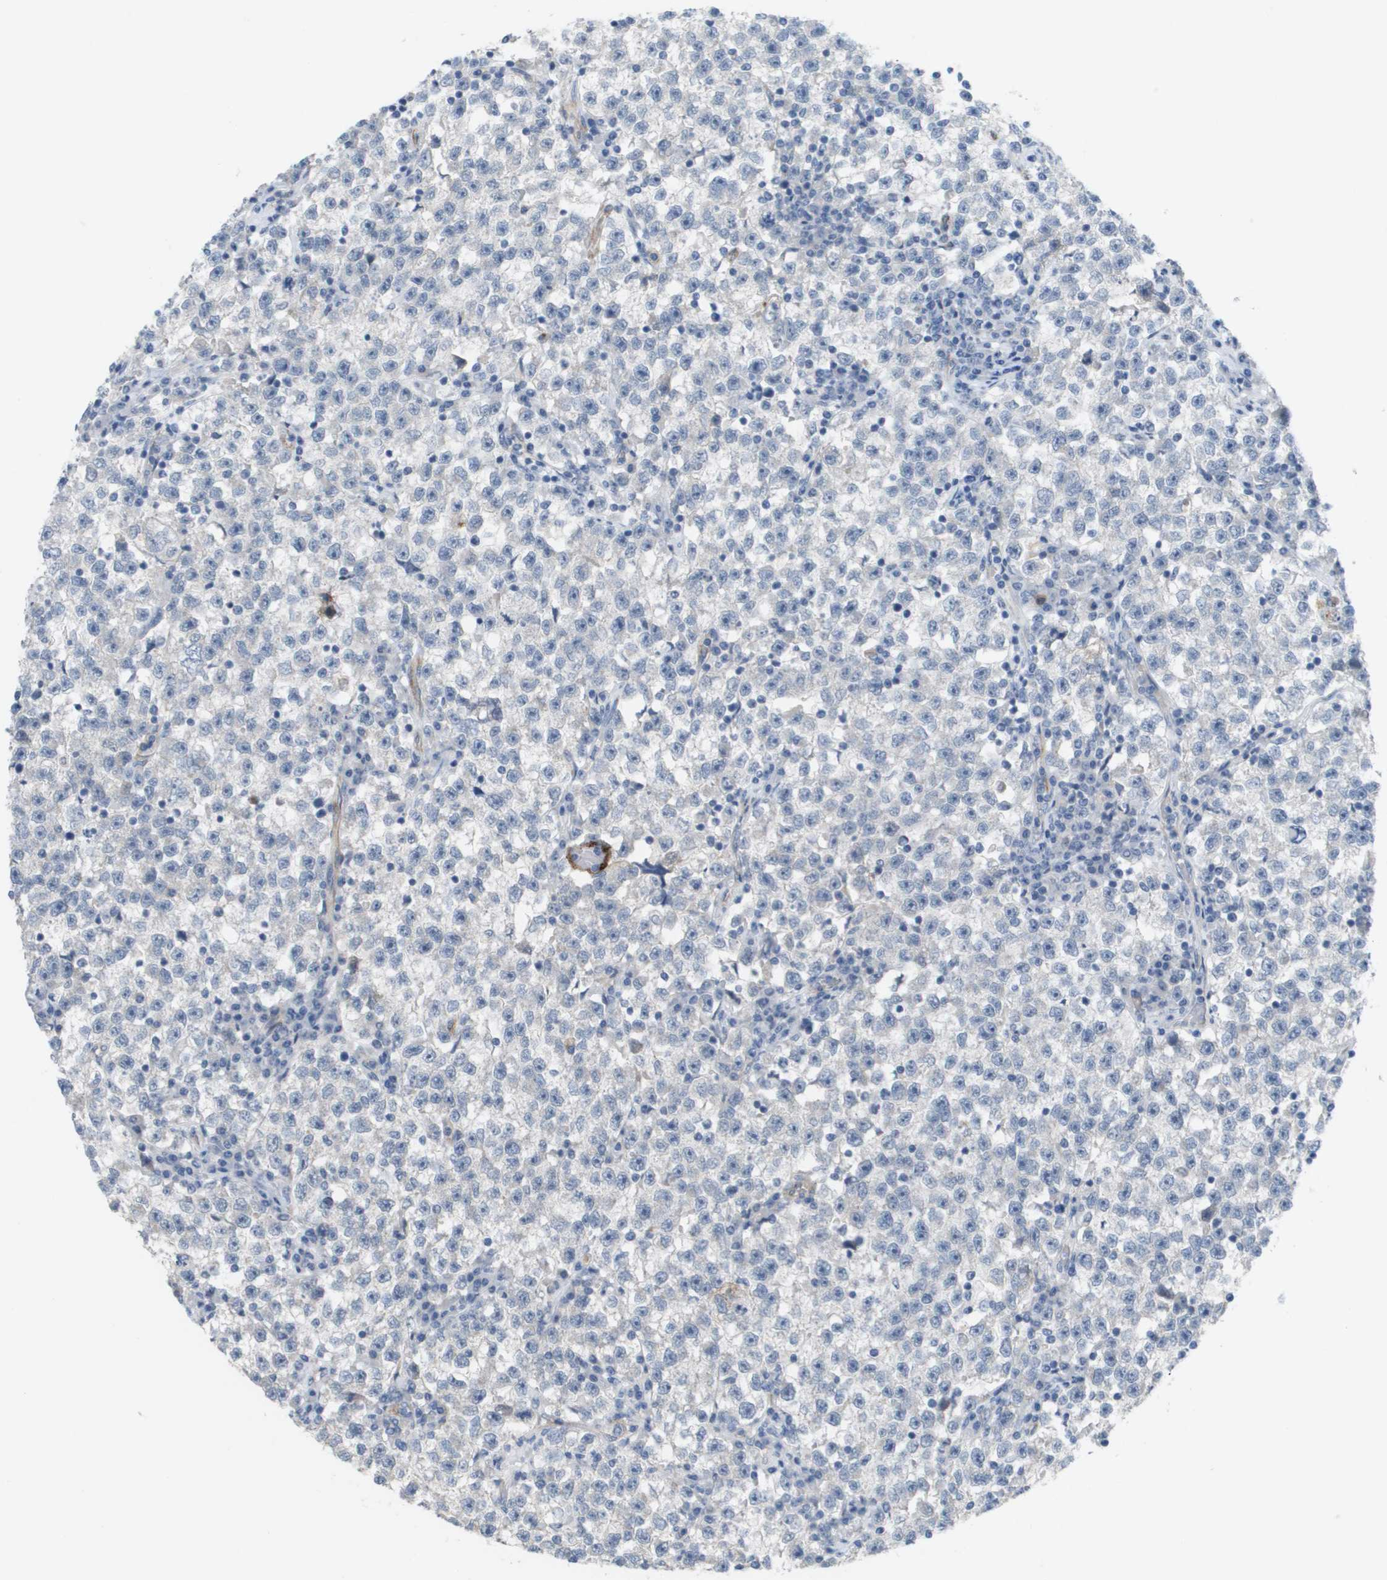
{"staining": {"intensity": "negative", "quantity": "none", "location": "none"}, "tissue": "testis cancer", "cell_type": "Tumor cells", "image_type": "cancer", "snomed": [{"axis": "morphology", "description": "Seminoma, NOS"}, {"axis": "topography", "description": "Testis"}], "caption": "Tumor cells are negative for protein expression in human seminoma (testis).", "gene": "ANGPT2", "patient": {"sex": "male", "age": 22}}